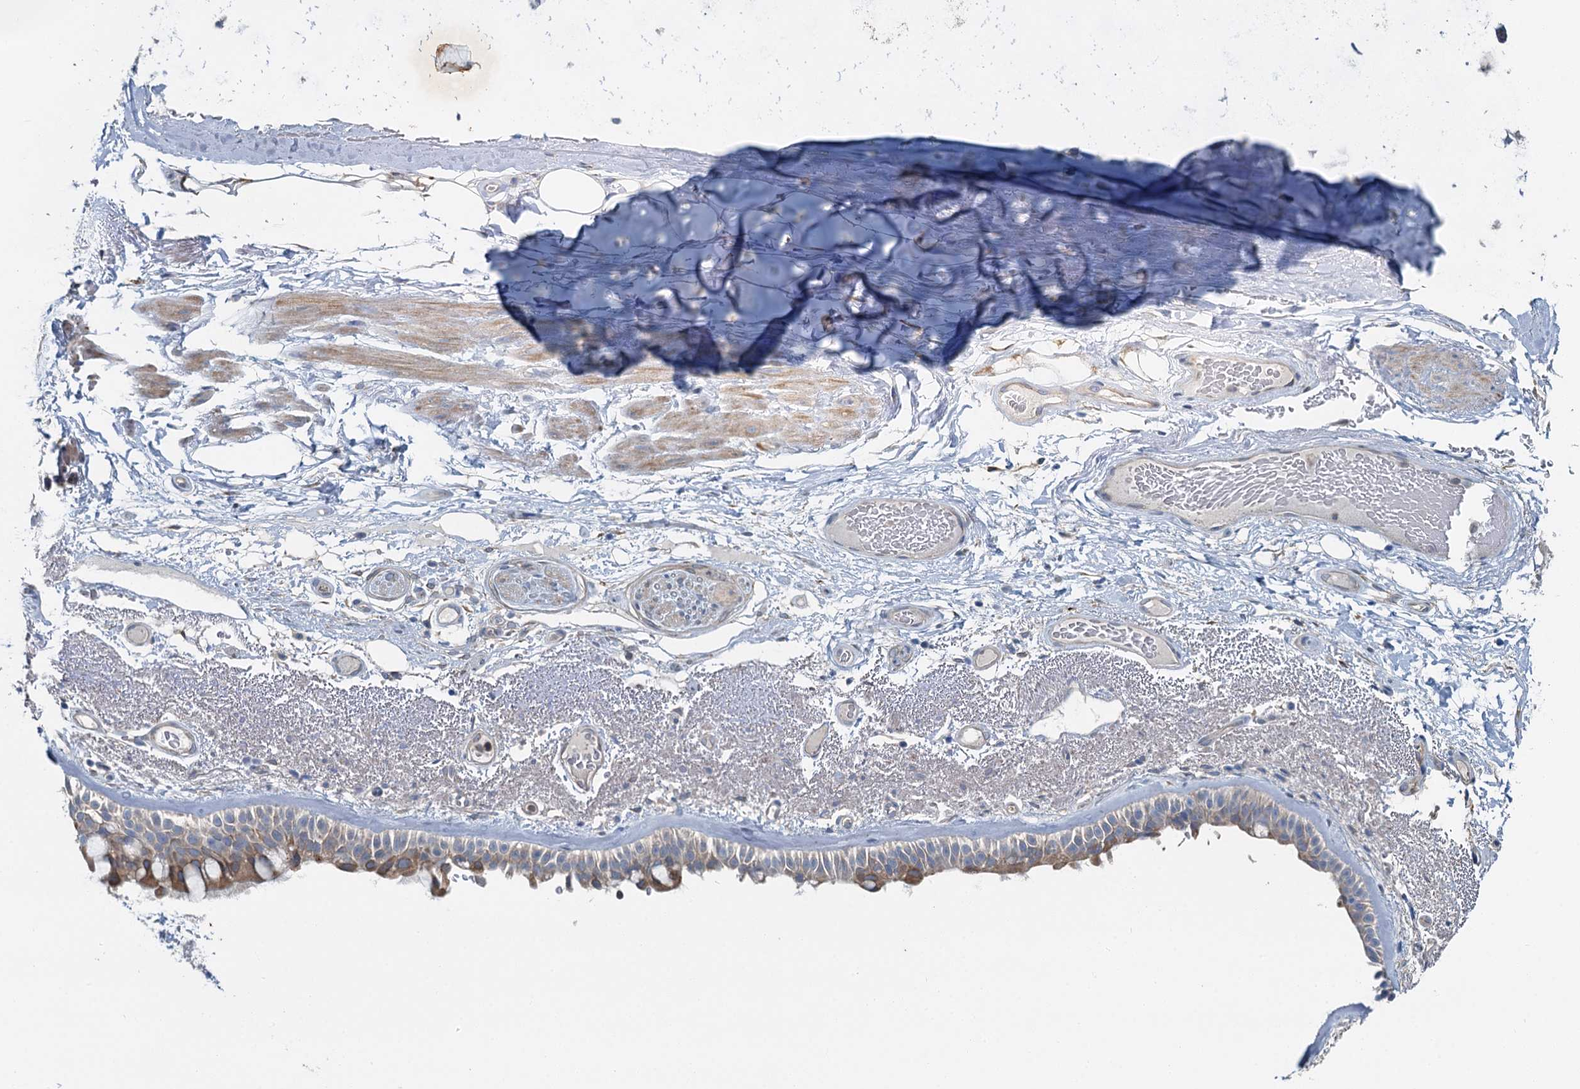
{"staining": {"intensity": "moderate", "quantity": "<25%", "location": "cytoplasmic/membranous"}, "tissue": "bronchus", "cell_type": "Respiratory epithelial cells", "image_type": "normal", "snomed": [{"axis": "morphology", "description": "Normal tissue, NOS"}, {"axis": "morphology", "description": "Squamous cell carcinoma, NOS"}, {"axis": "topography", "description": "Lymph node"}, {"axis": "topography", "description": "Bronchus"}, {"axis": "topography", "description": "Lung"}], "caption": "Immunohistochemical staining of normal human bronchus reveals moderate cytoplasmic/membranous protein expression in about <25% of respiratory epithelial cells.", "gene": "C6orf120", "patient": {"sex": "male", "age": 66}}